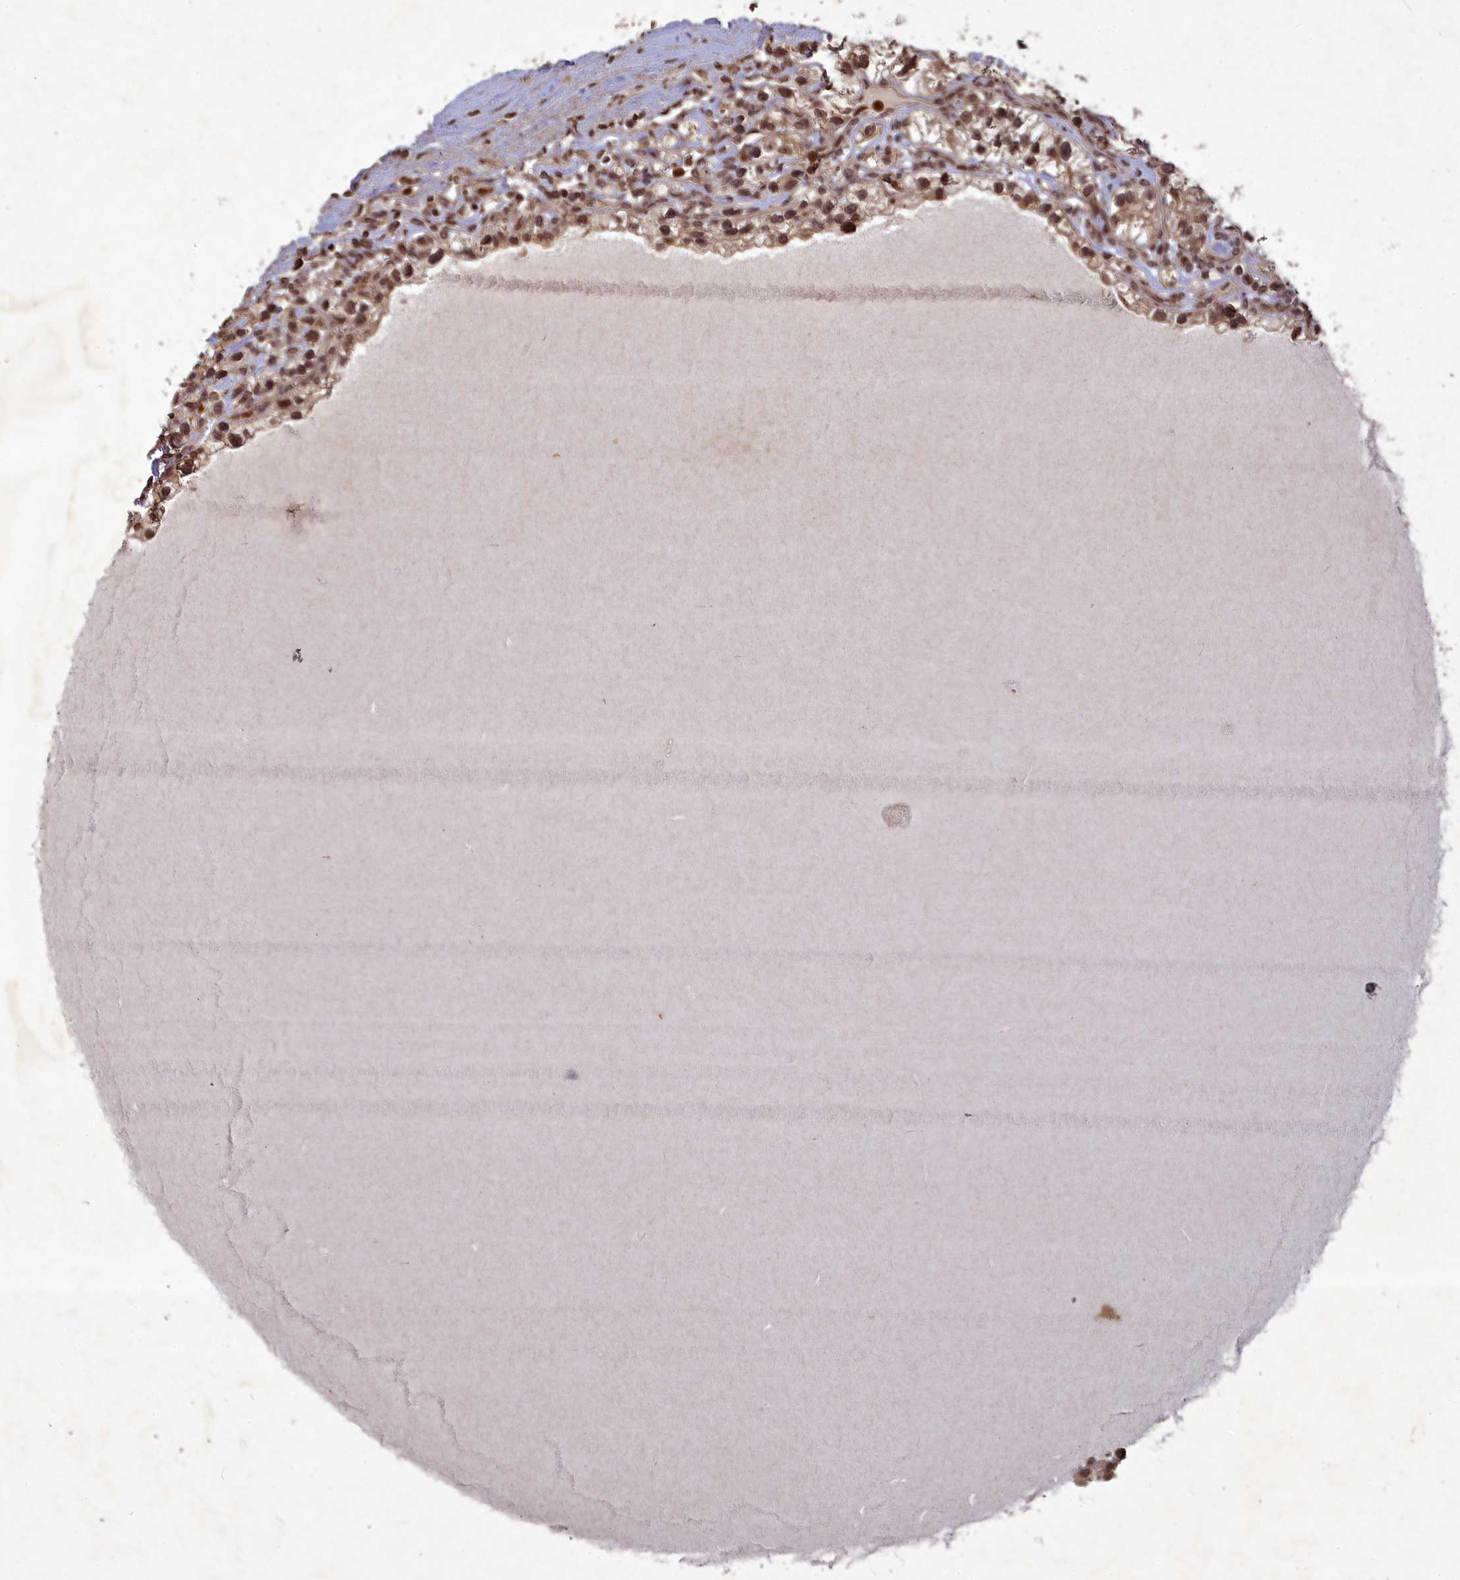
{"staining": {"intensity": "moderate", "quantity": ">75%", "location": "nuclear"}, "tissue": "renal cancer", "cell_type": "Tumor cells", "image_type": "cancer", "snomed": [{"axis": "morphology", "description": "Adenocarcinoma, NOS"}, {"axis": "topography", "description": "Kidney"}], "caption": "Renal cancer tissue shows moderate nuclear expression in approximately >75% of tumor cells The staining is performed using DAB (3,3'-diaminobenzidine) brown chromogen to label protein expression. The nuclei are counter-stained blue using hematoxylin.", "gene": "SRMS", "patient": {"sex": "female", "age": 57}}